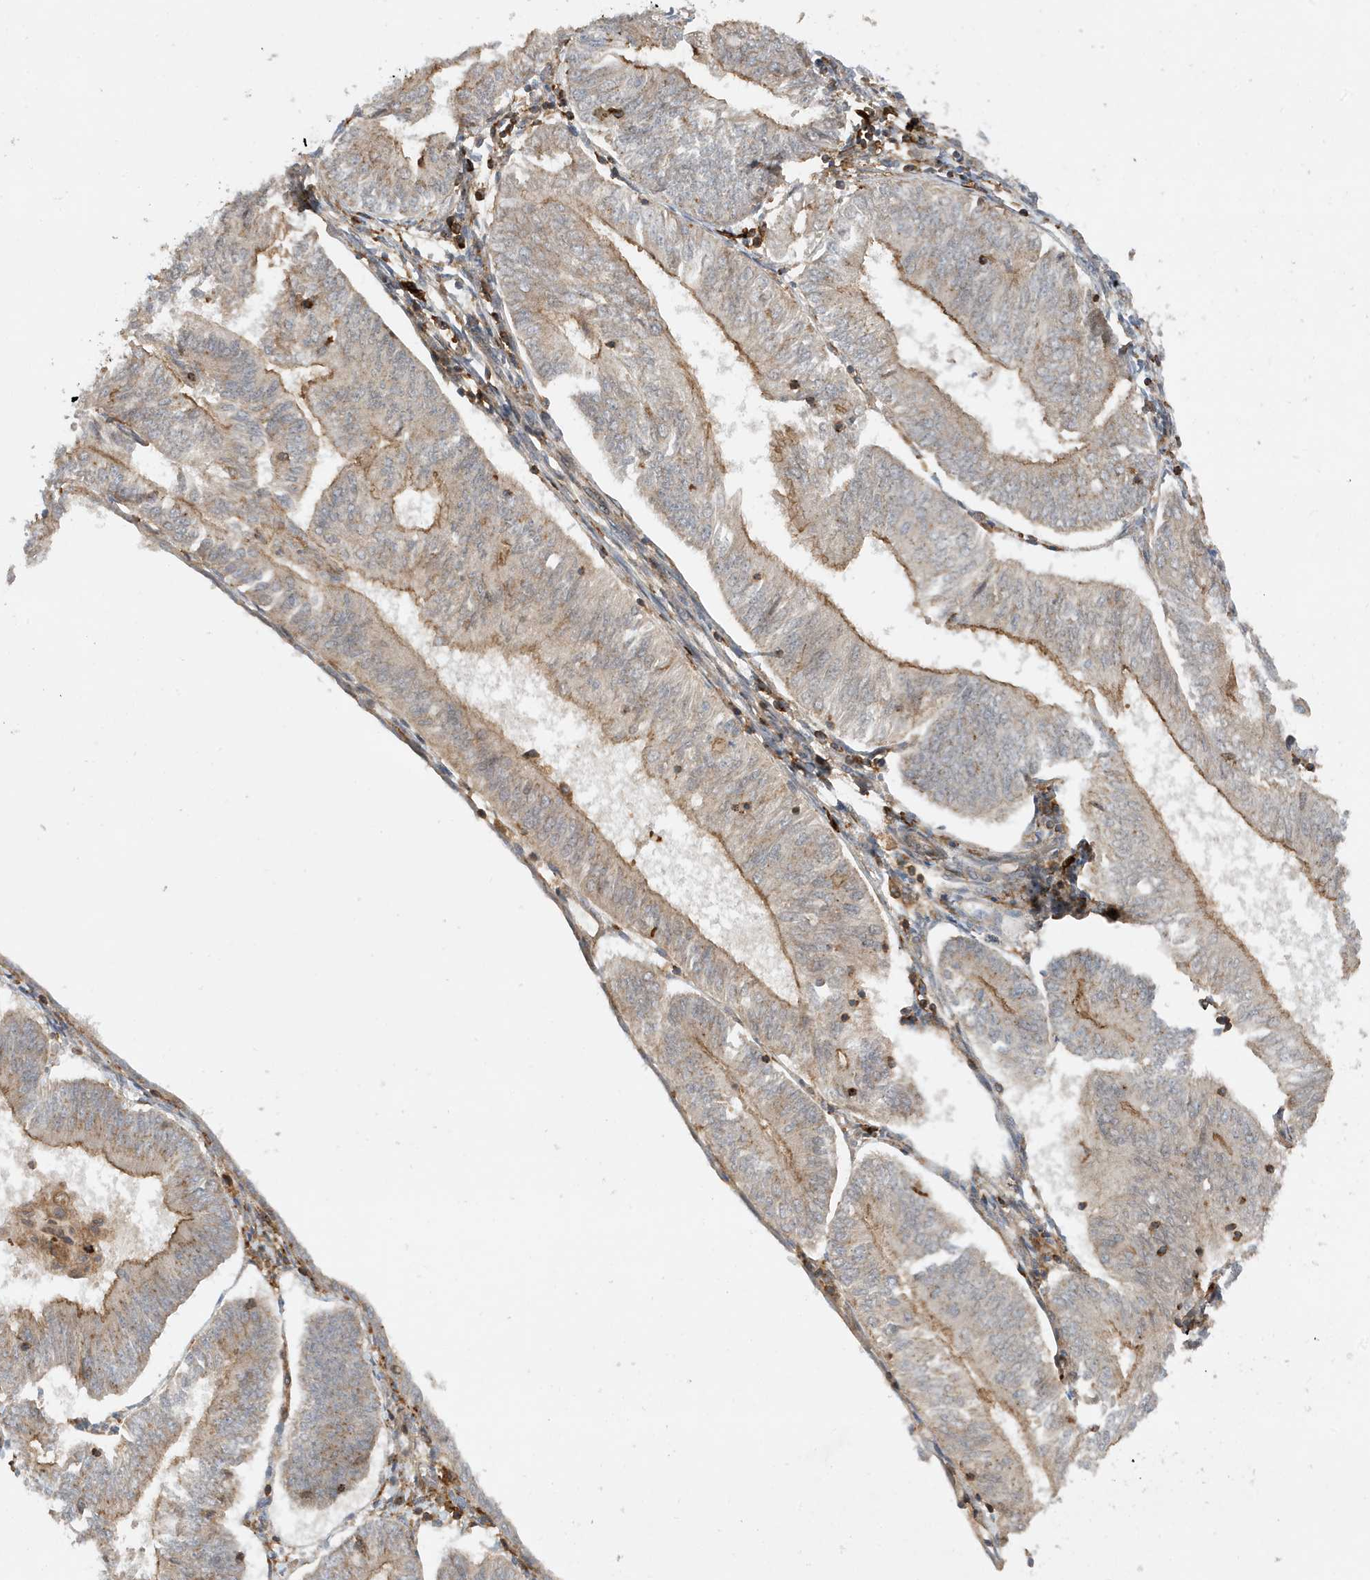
{"staining": {"intensity": "moderate", "quantity": "25%-75%", "location": "cytoplasmic/membranous"}, "tissue": "endometrial cancer", "cell_type": "Tumor cells", "image_type": "cancer", "snomed": [{"axis": "morphology", "description": "Adenocarcinoma, NOS"}, {"axis": "topography", "description": "Endometrium"}], "caption": "An immunohistochemistry photomicrograph of tumor tissue is shown. Protein staining in brown labels moderate cytoplasmic/membranous positivity in endometrial cancer within tumor cells.", "gene": "TATDN3", "patient": {"sex": "female", "age": 58}}